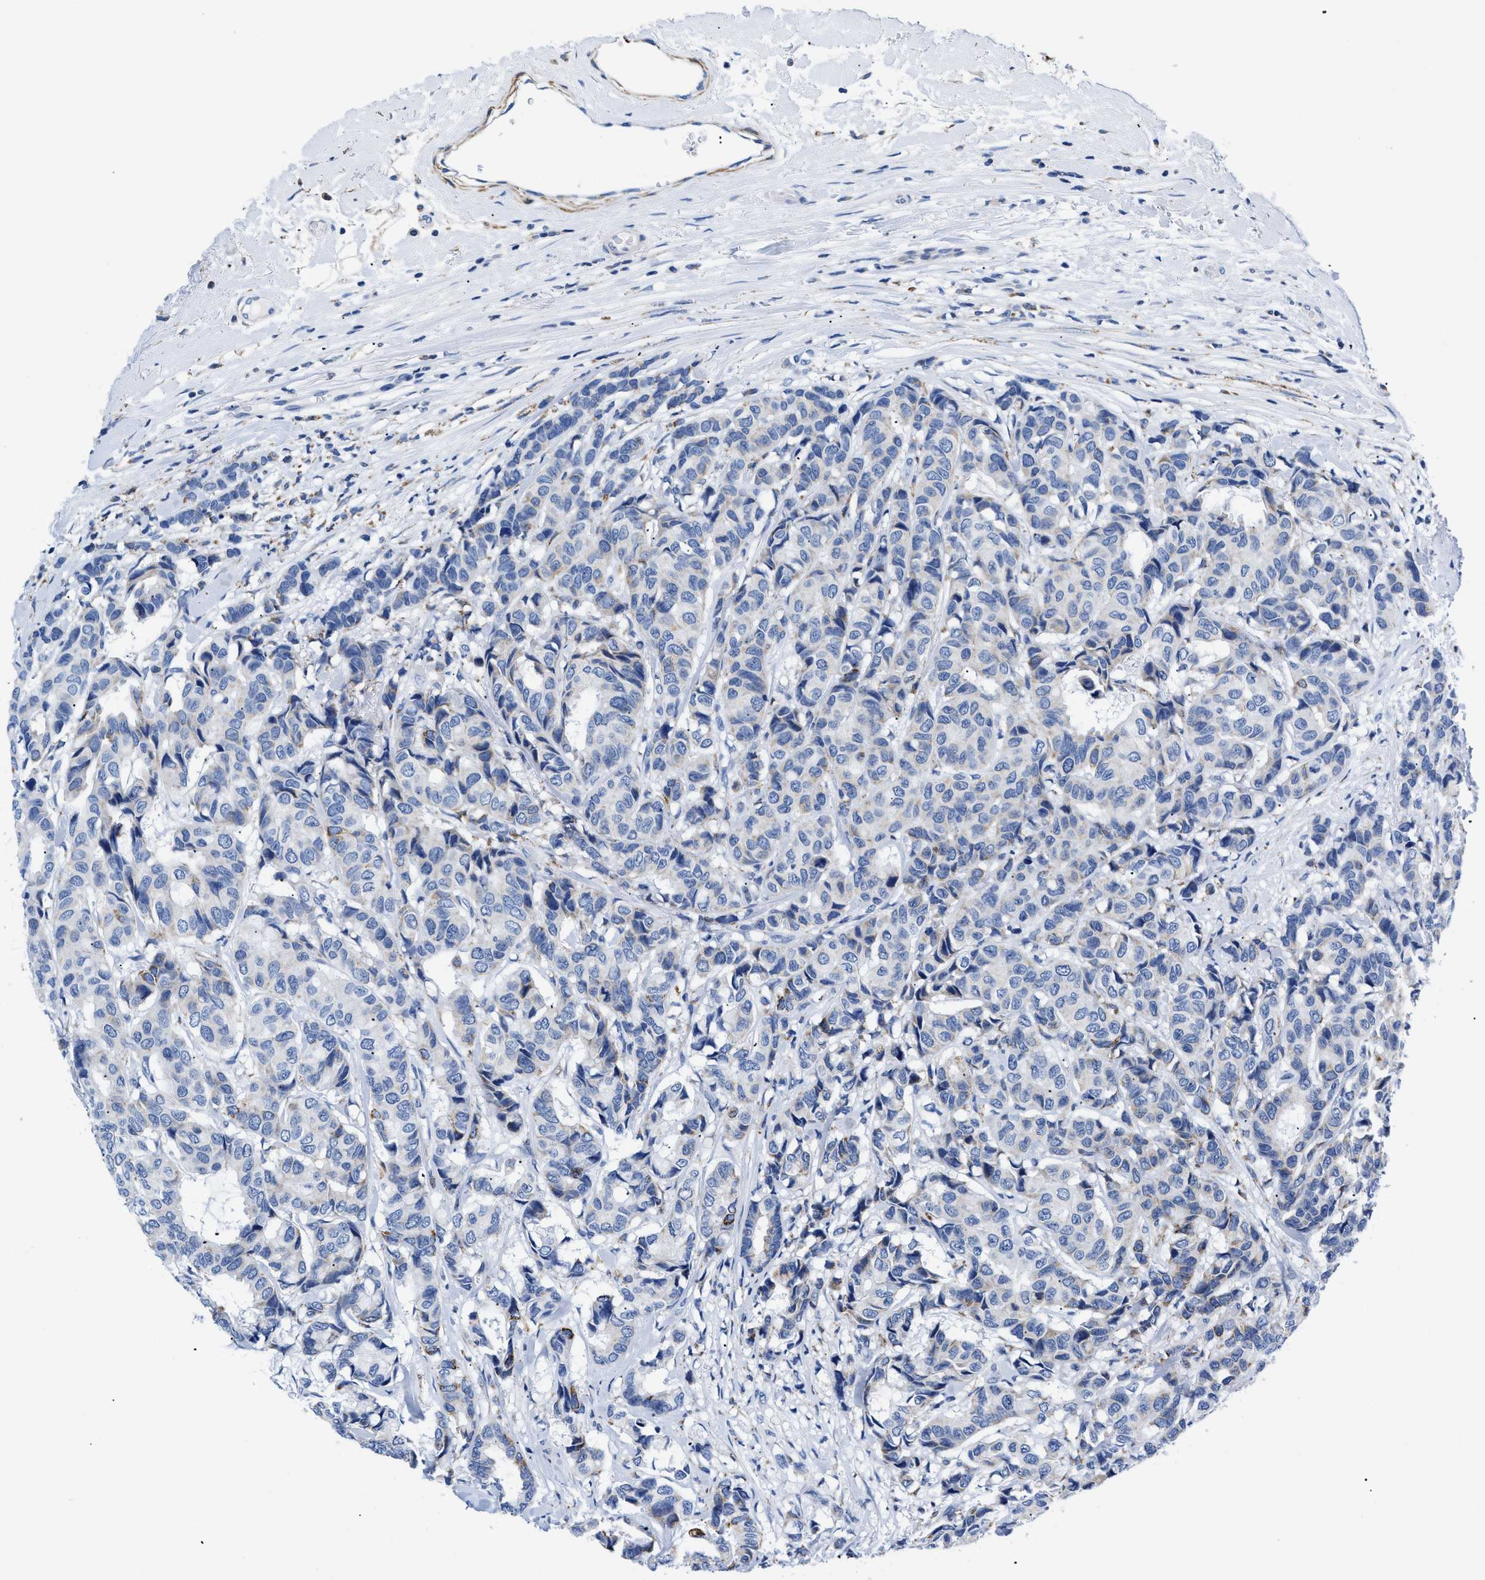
{"staining": {"intensity": "negative", "quantity": "none", "location": "none"}, "tissue": "breast cancer", "cell_type": "Tumor cells", "image_type": "cancer", "snomed": [{"axis": "morphology", "description": "Duct carcinoma"}, {"axis": "topography", "description": "Breast"}], "caption": "Infiltrating ductal carcinoma (breast) stained for a protein using IHC displays no positivity tumor cells.", "gene": "GPR149", "patient": {"sex": "female", "age": 87}}